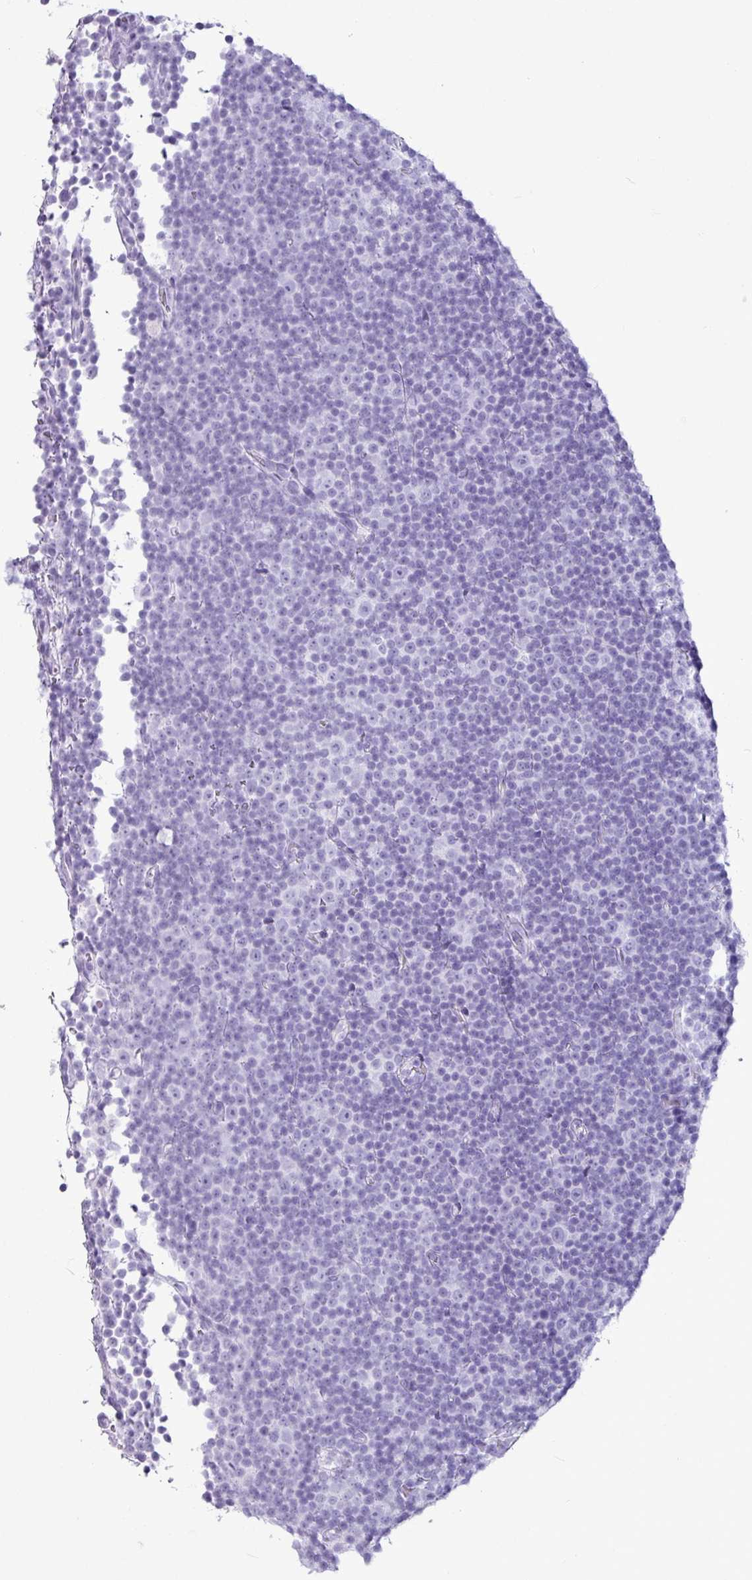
{"staining": {"intensity": "negative", "quantity": "none", "location": "none"}, "tissue": "lymphoma", "cell_type": "Tumor cells", "image_type": "cancer", "snomed": [{"axis": "morphology", "description": "Malignant lymphoma, non-Hodgkin's type, Low grade"}, {"axis": "topography", "description": "Lymph node"}], "caption": "Immunohistochemical staining of malignant lymphoma, non-Hodgkin's type (low-grade) reveals no significant staining in tumor cells.", "gene": "AMY1B", "patient": {"sex": "female", "age": 67}}